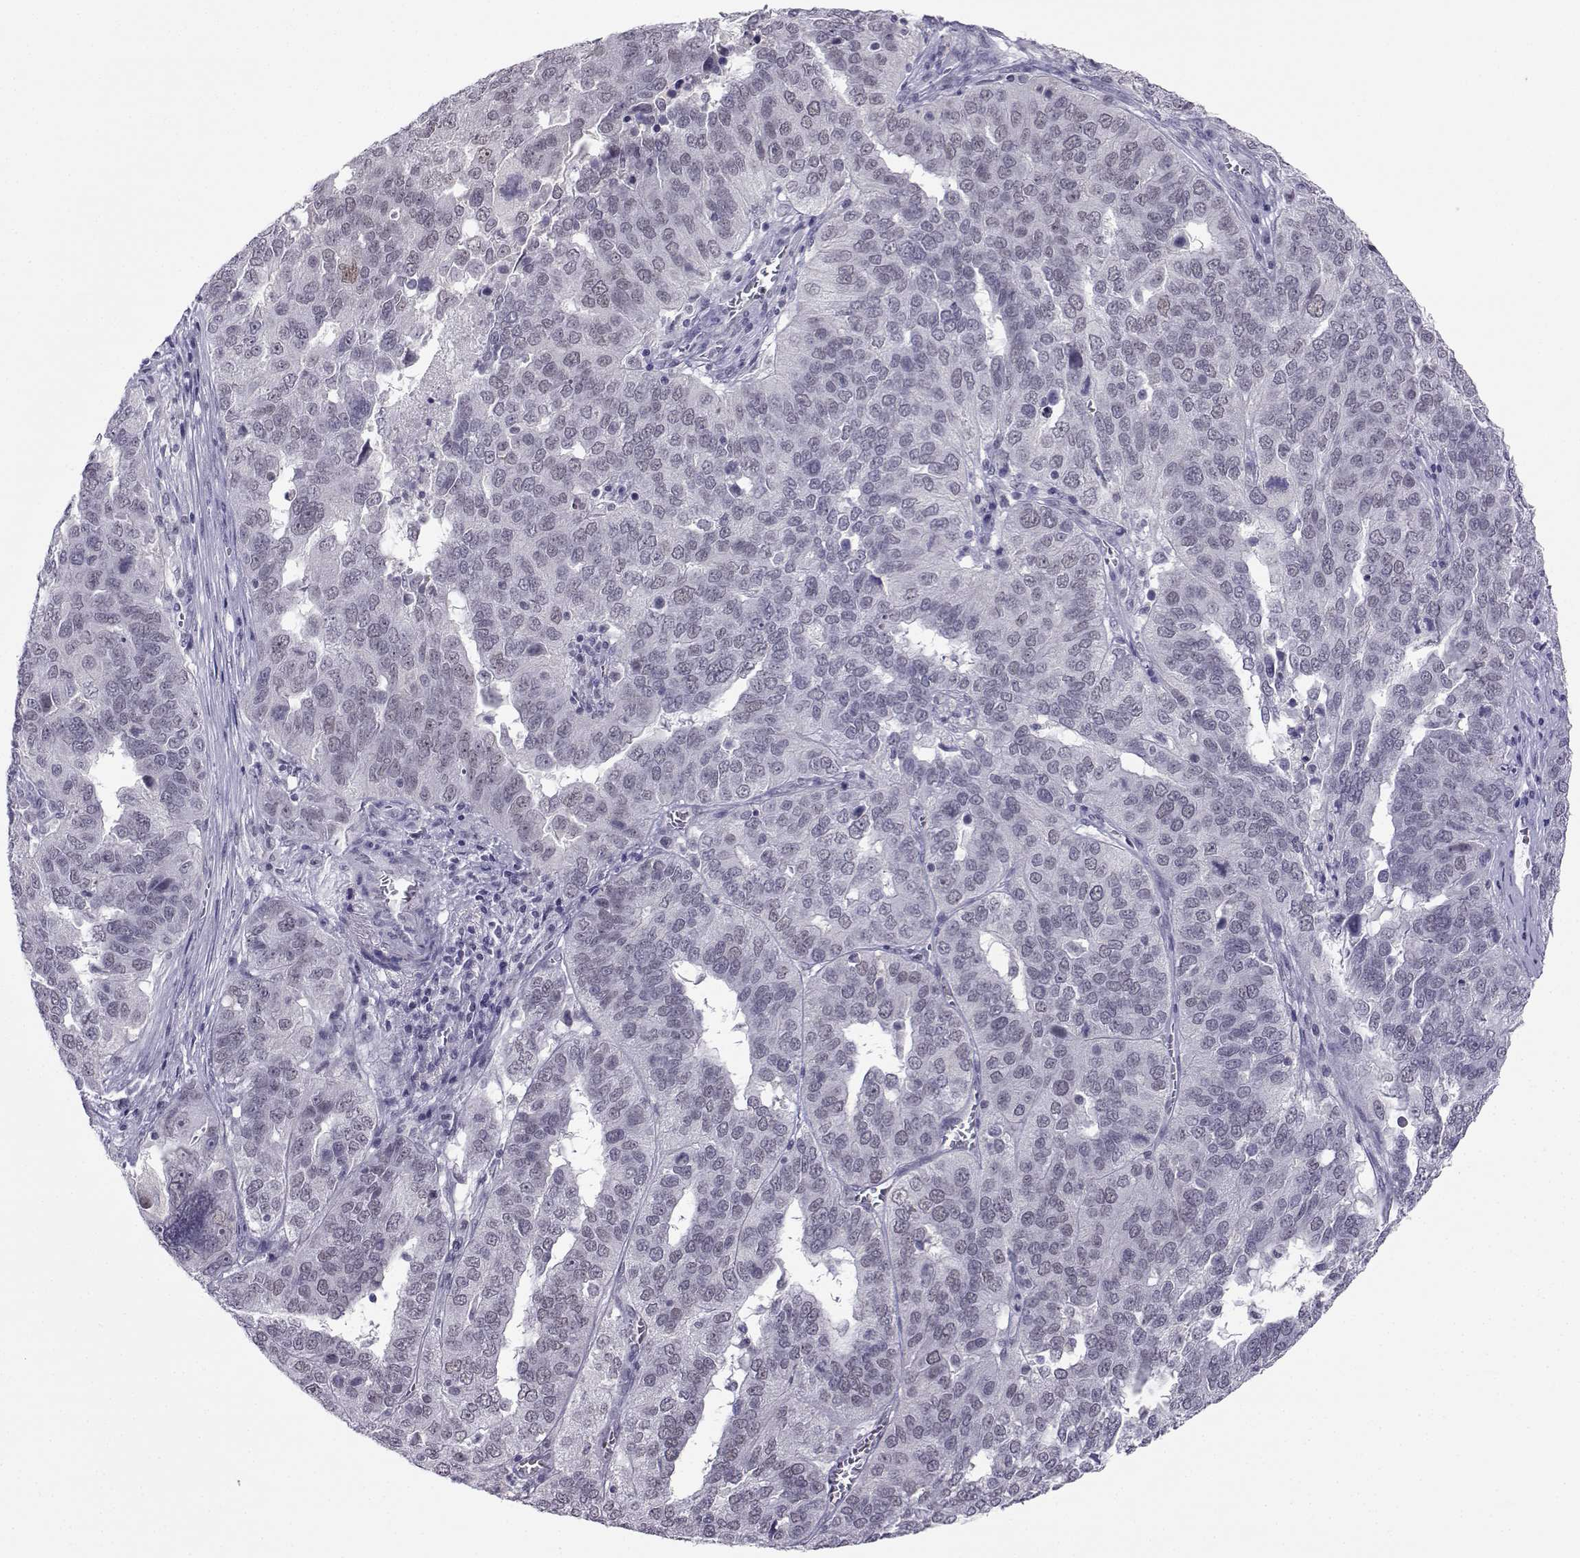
{"staining": {"intensity": "negative", "quantity": "none", "location": "none"}, "tissue": "ovarian cancer", "cell_type": "Tumor cells", "image_type": "cancer", "snomed": [{"axis": "morphology", "description": "Carcinoma, endometroid"}, {"axis": "topography", "description": "Soft tissue"}, {"axis": "topography", "description": "Ovary"}], "caption": "Immunohistochemical staining of ovarian cancer (endometroid carcinoma) exhibits no significant positivity in tumor cells.", "gene": "MED26", "patient": {"sex": "female", "age": 52}}